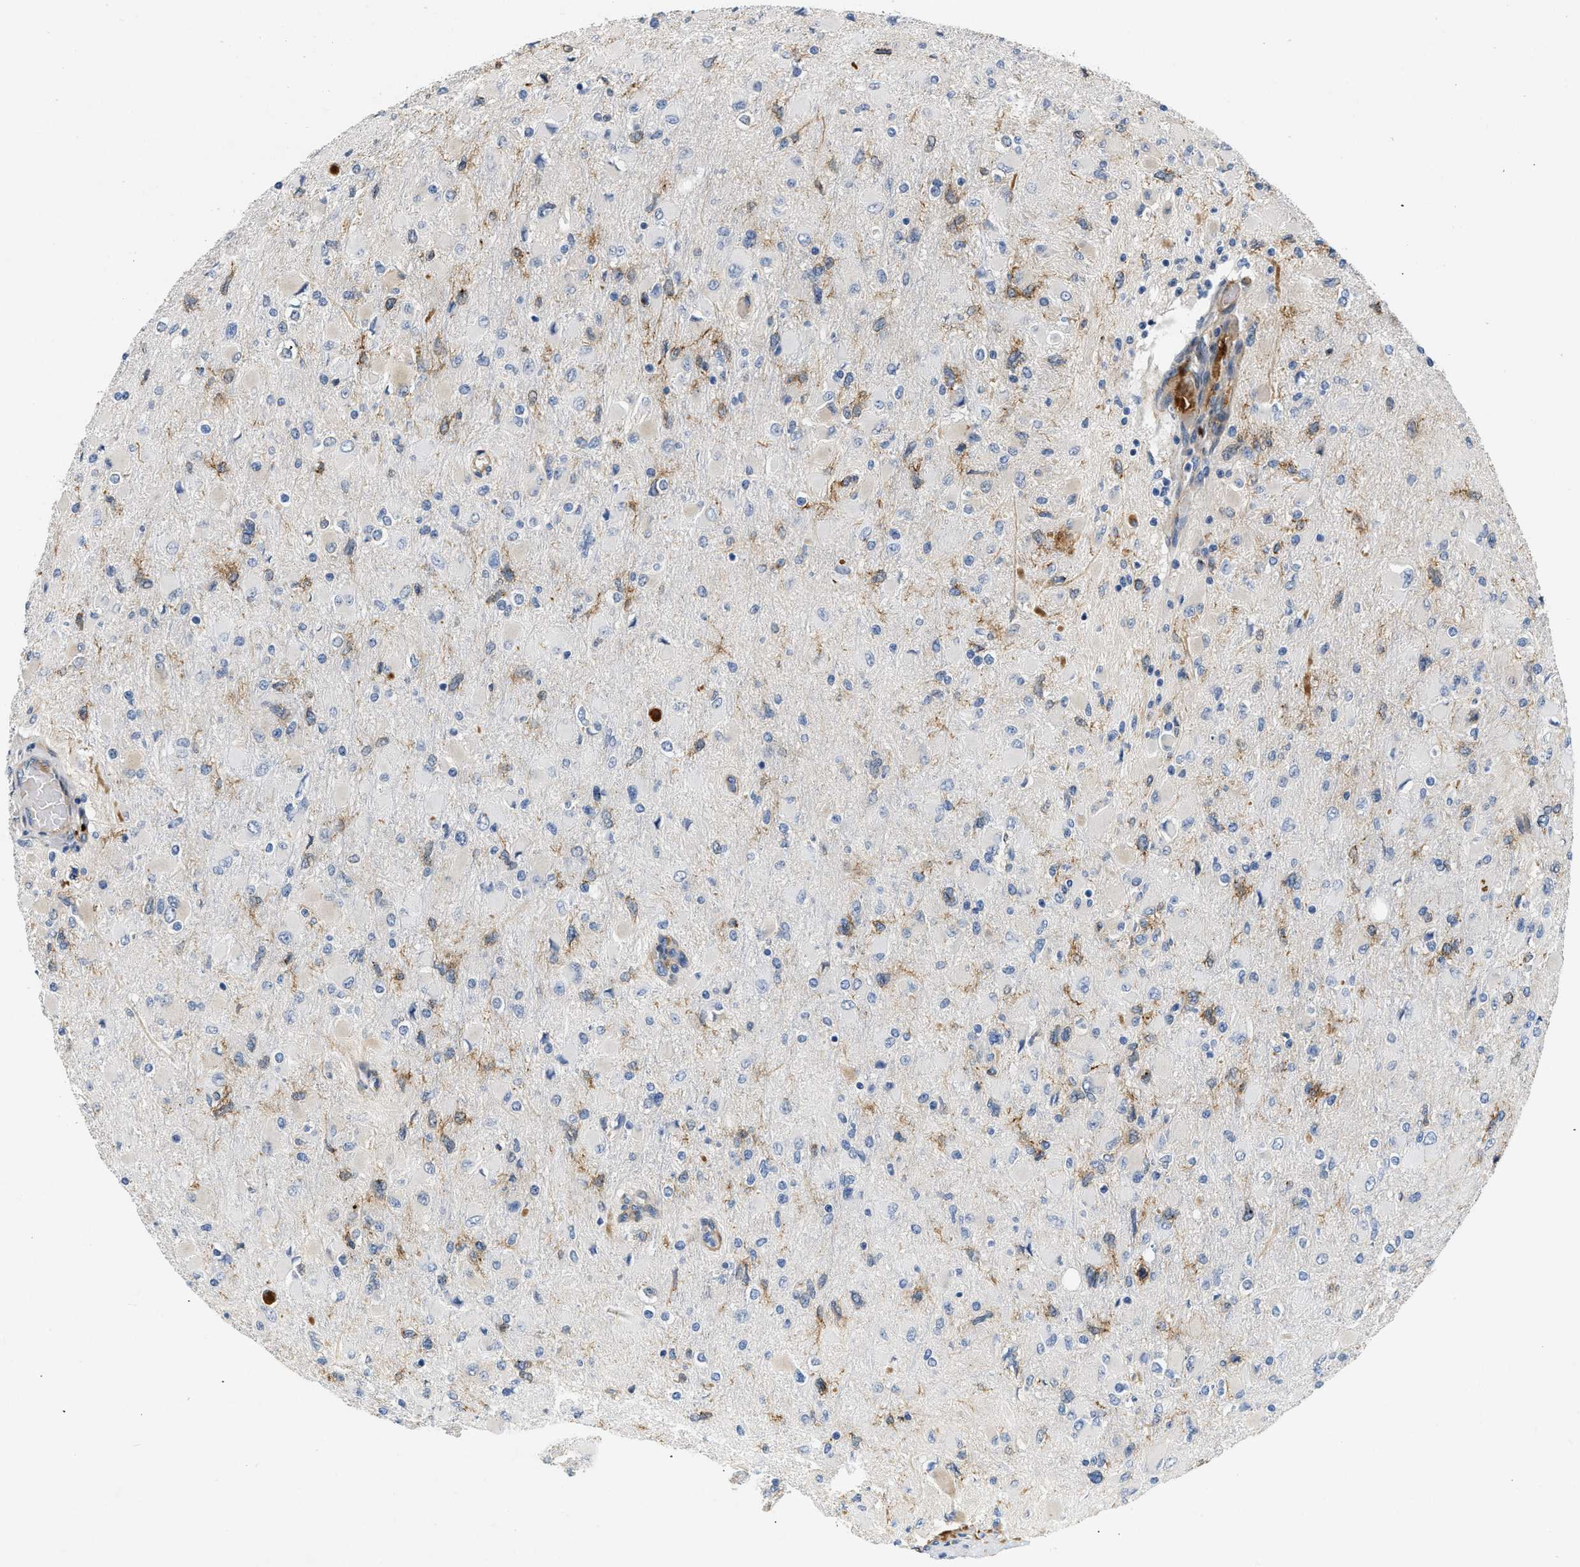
{"staining": {"intensity": "negative", "quantity": "none", "location": "none"}, "tissue": "glioma", "cell_type": "Tumor cells", "image_type": "cancer", "snomed": [{"axis": "morphology", "description": "Glioma, malignant, High grade"}, {"axis": "topography", "description": "Cerebral cortex"}], "caption": "The histopathology image exhibits no staining of tumor cells in malignant glioma (high-grade). (Immunohistochemistry (ihc), brightfield microscopy, high magnification).", "gene": "PDGFRA", "patient": {"sex": "female", "age": 36}}